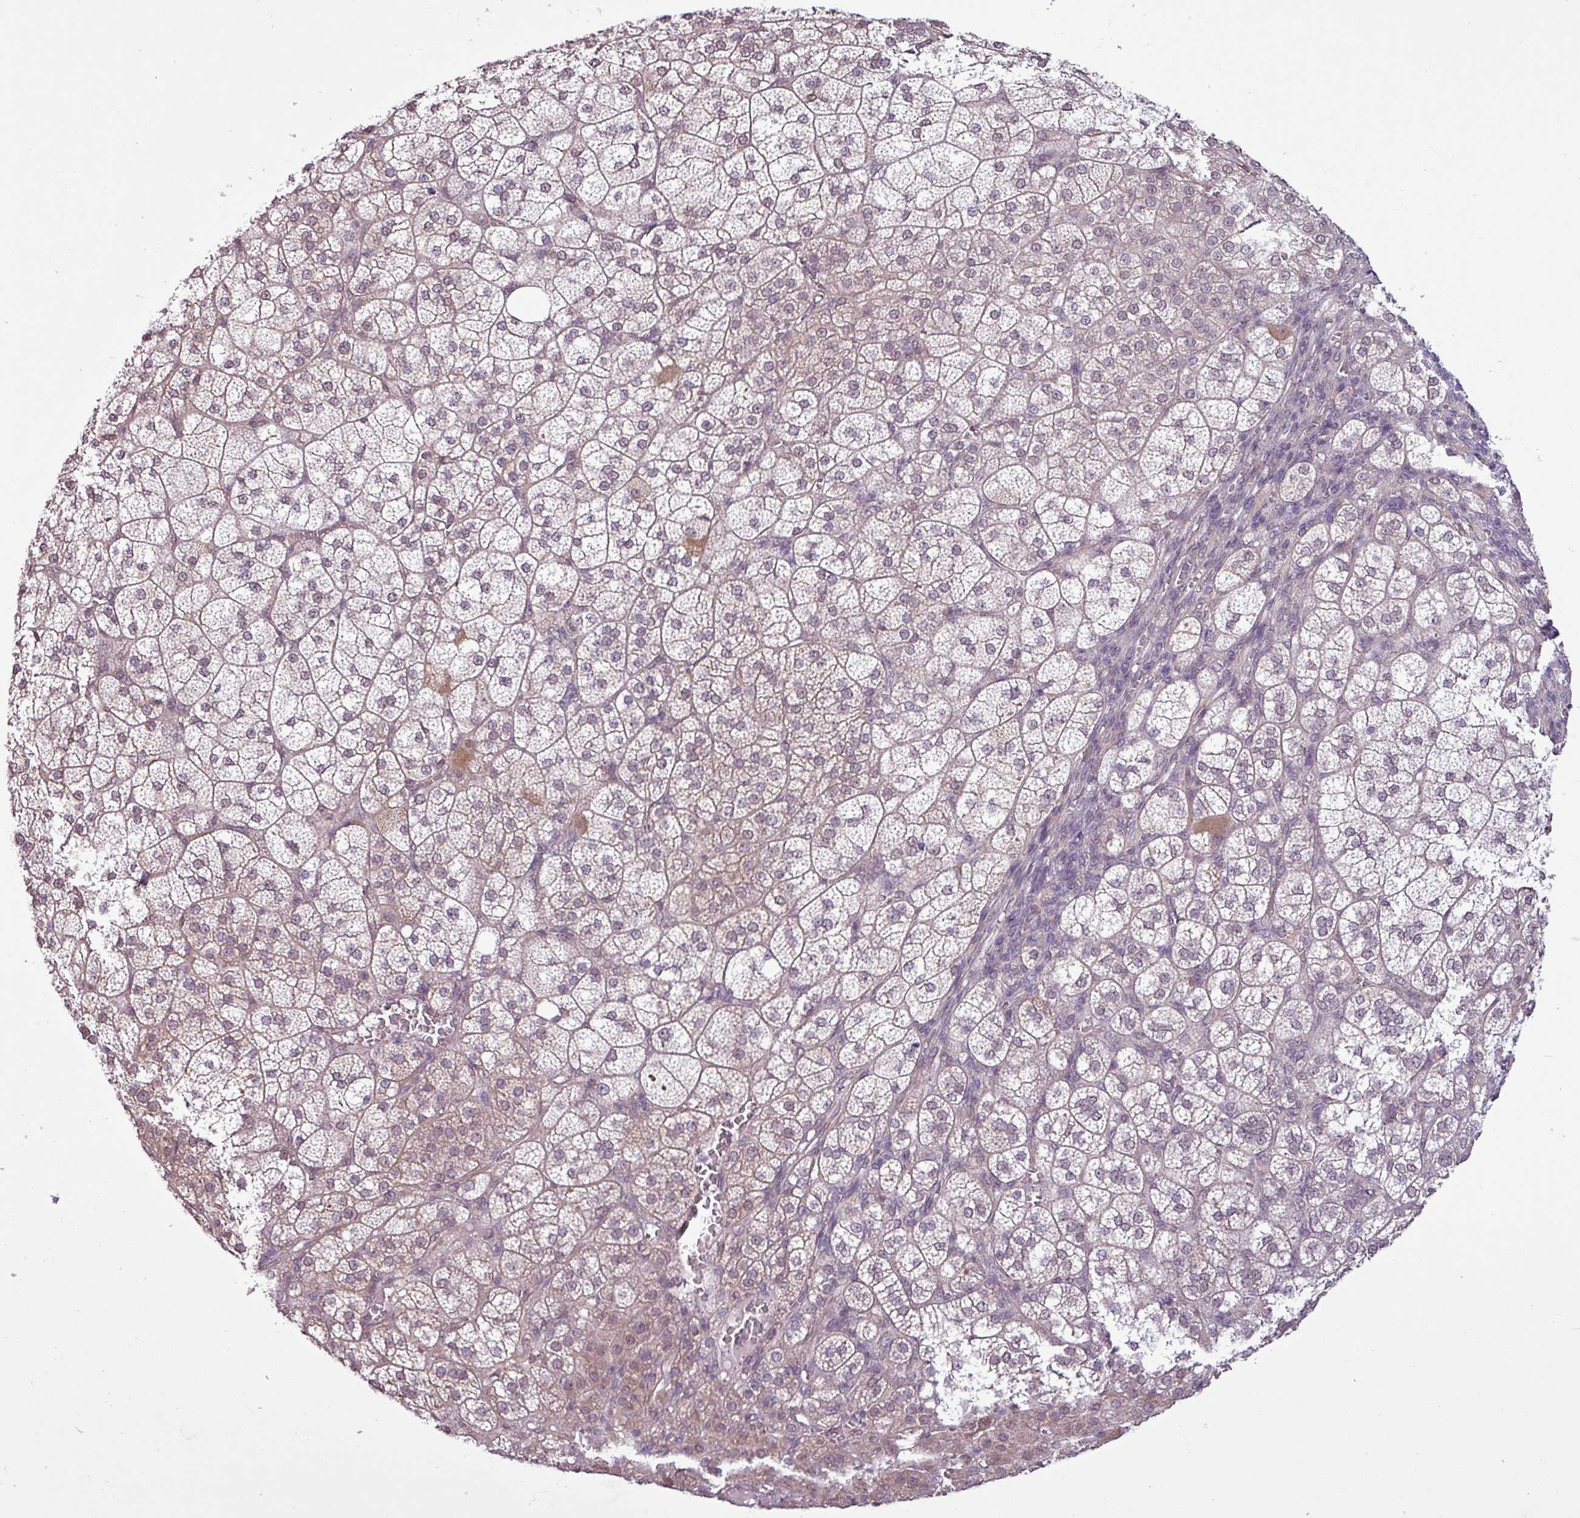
{"staining": {"intensity": "moderate", "quantity": "25%-75%", "location": "cytoplasmic/membranous"}, "tissue": "adrenal gland", "cell_type": "Glandular cells", "image_type": "normal", "snomed": [{"axis": "morphology", "description": "Normal tissue, NOS"}, {"axis": "topography", "description": "Adrenal gland"}], "caption": "Adrenal gland was stained to show a protein in brown. There is medium levels of moderate cytoplasmic/membranous expression in about 25%-75% of glandular cells.", "gene": "GPT2", "patient": {"sex": "female", "age": 60}}